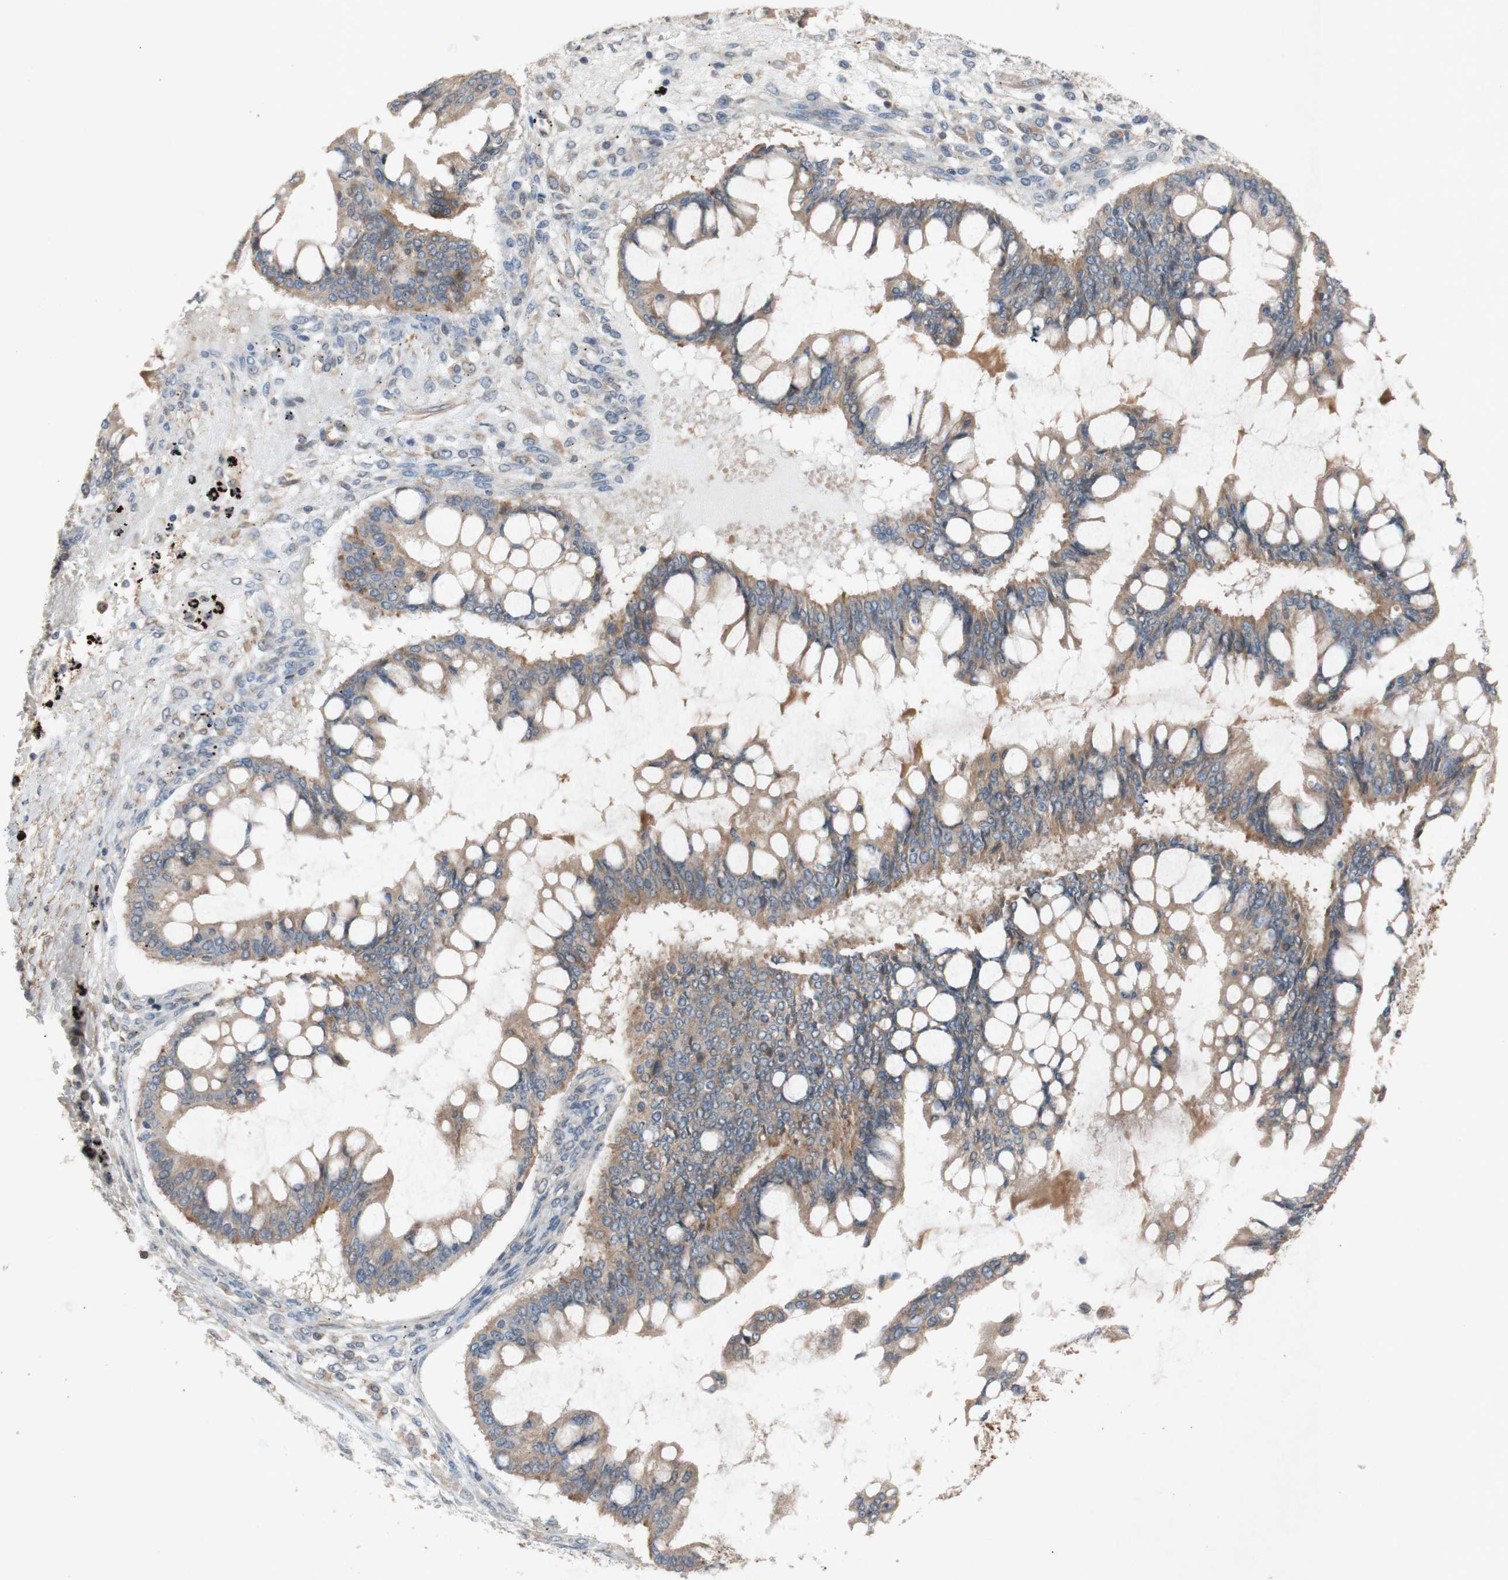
{"staining": {"intensity": "moderate", "quantity": ">75%", "location": "cytoplasmic/membranous"}, "tissue": "ovarian cancer", "cell_type": "Tumor cells", "image_type": "cancer", "snomed": [{"axis": "morphology", "description": "Cystadenocarcinoma, mucinous, NOS"}, {"axis": "topography", "description": "Ovary"}], "caption": "Immunohistochemistry (IHC) image of ovarian cancer (mucinous cystadenocarcinoma) stained for a protein (brown), which displays medium levels of moderate cytoplasmic/membranous expression in about >75% of tumor cells.", "gene": "ATP6V1F", "patient": {"sex": "female", "age": 73}}